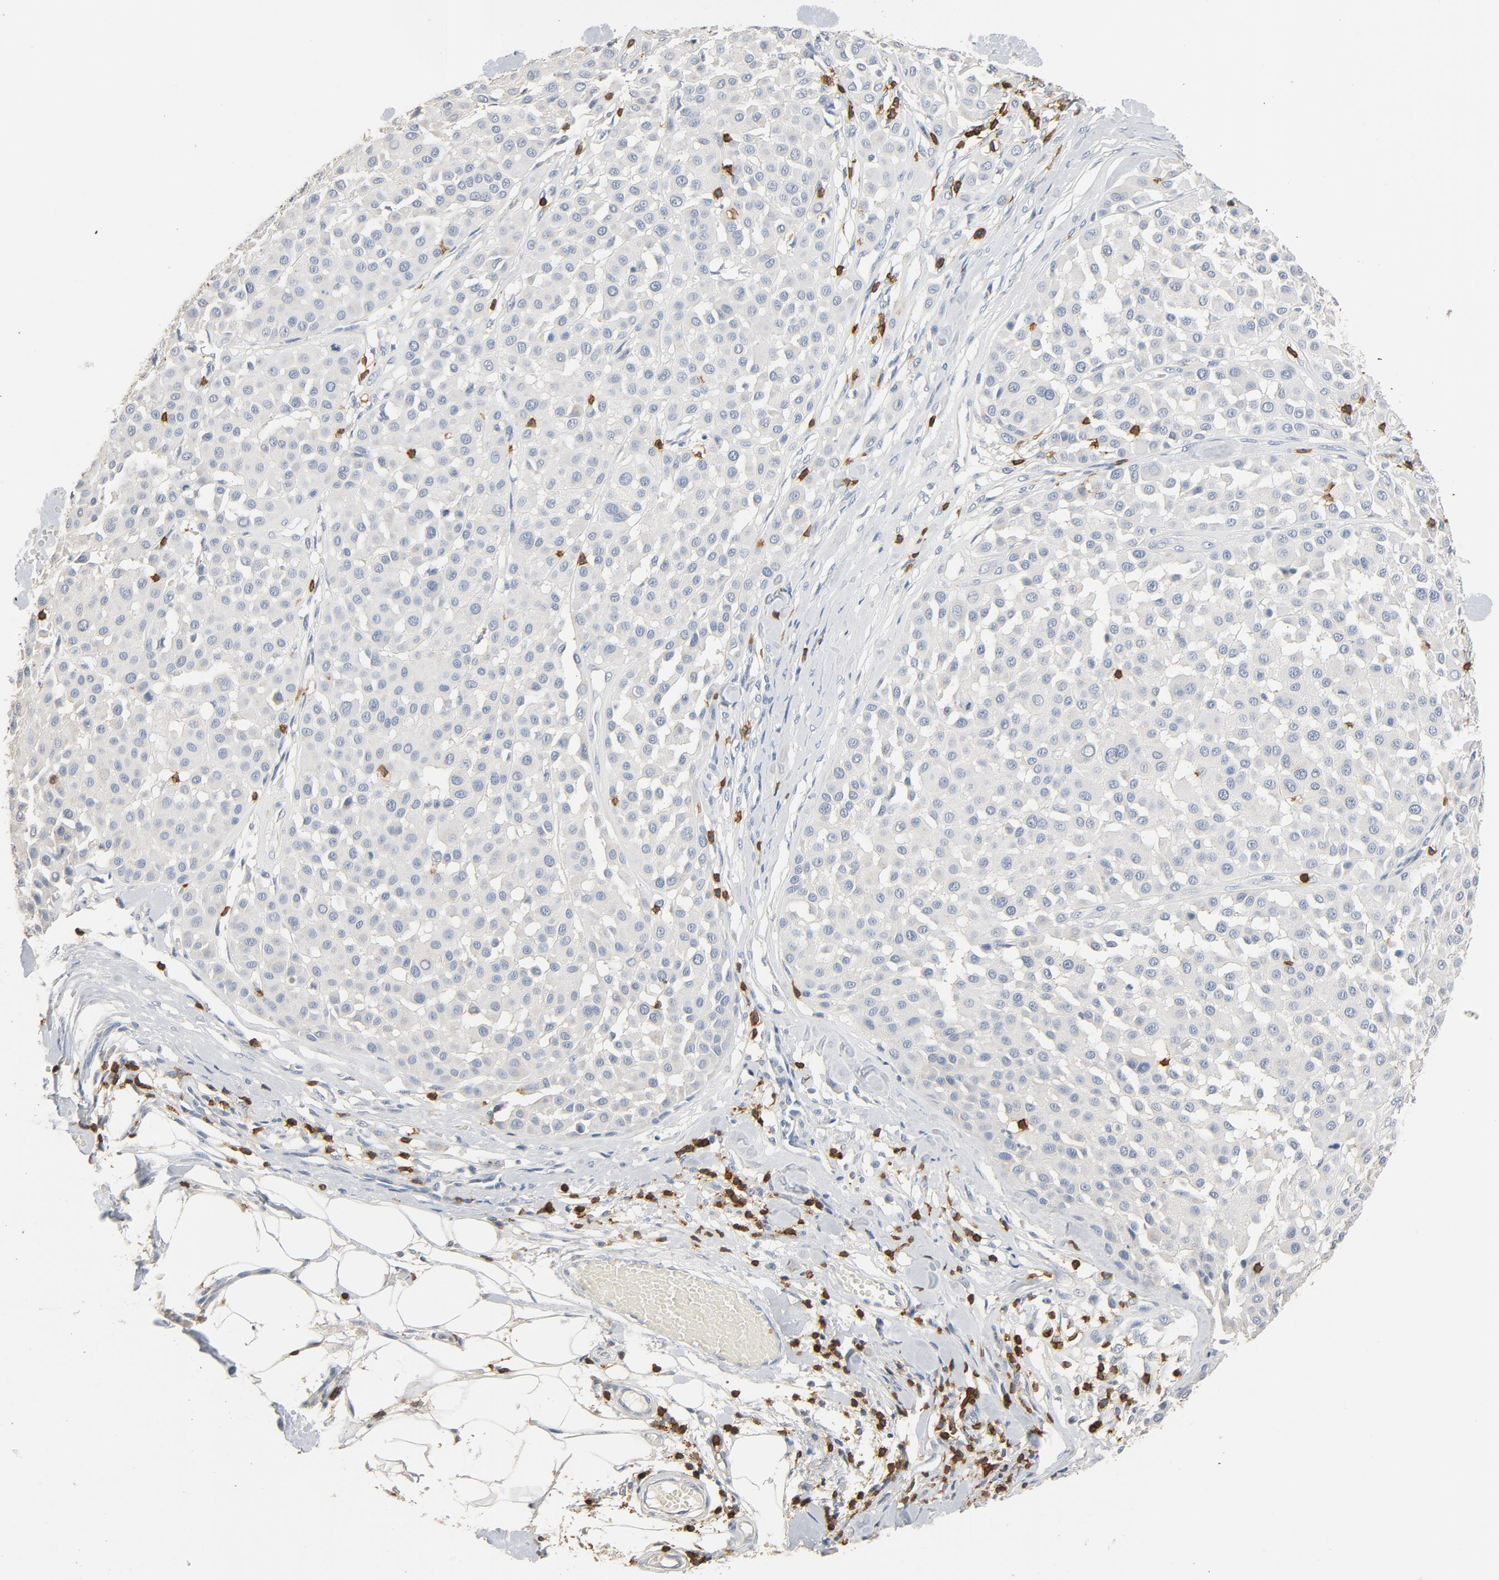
{"staining": {"intensity": "negative", "quantity": "none", "location": "none"}, "tissue": "melanoma", "cell_type": "Tumor cells", "image_type": "cancer", "snomed": [{"axis": "morphology", "description": "Malignant melanoma, Metastatic site"}, {"axis": "topography", "description": "Soft tissue"}], "caption": "Immunohistochemistry histopathology image of neoplastic tissue: human melanoma stained with DAB reveals no significant protein expression in tumor cells.", "gene": "CD247", "patient": {"sex": "male", "age": 41}}